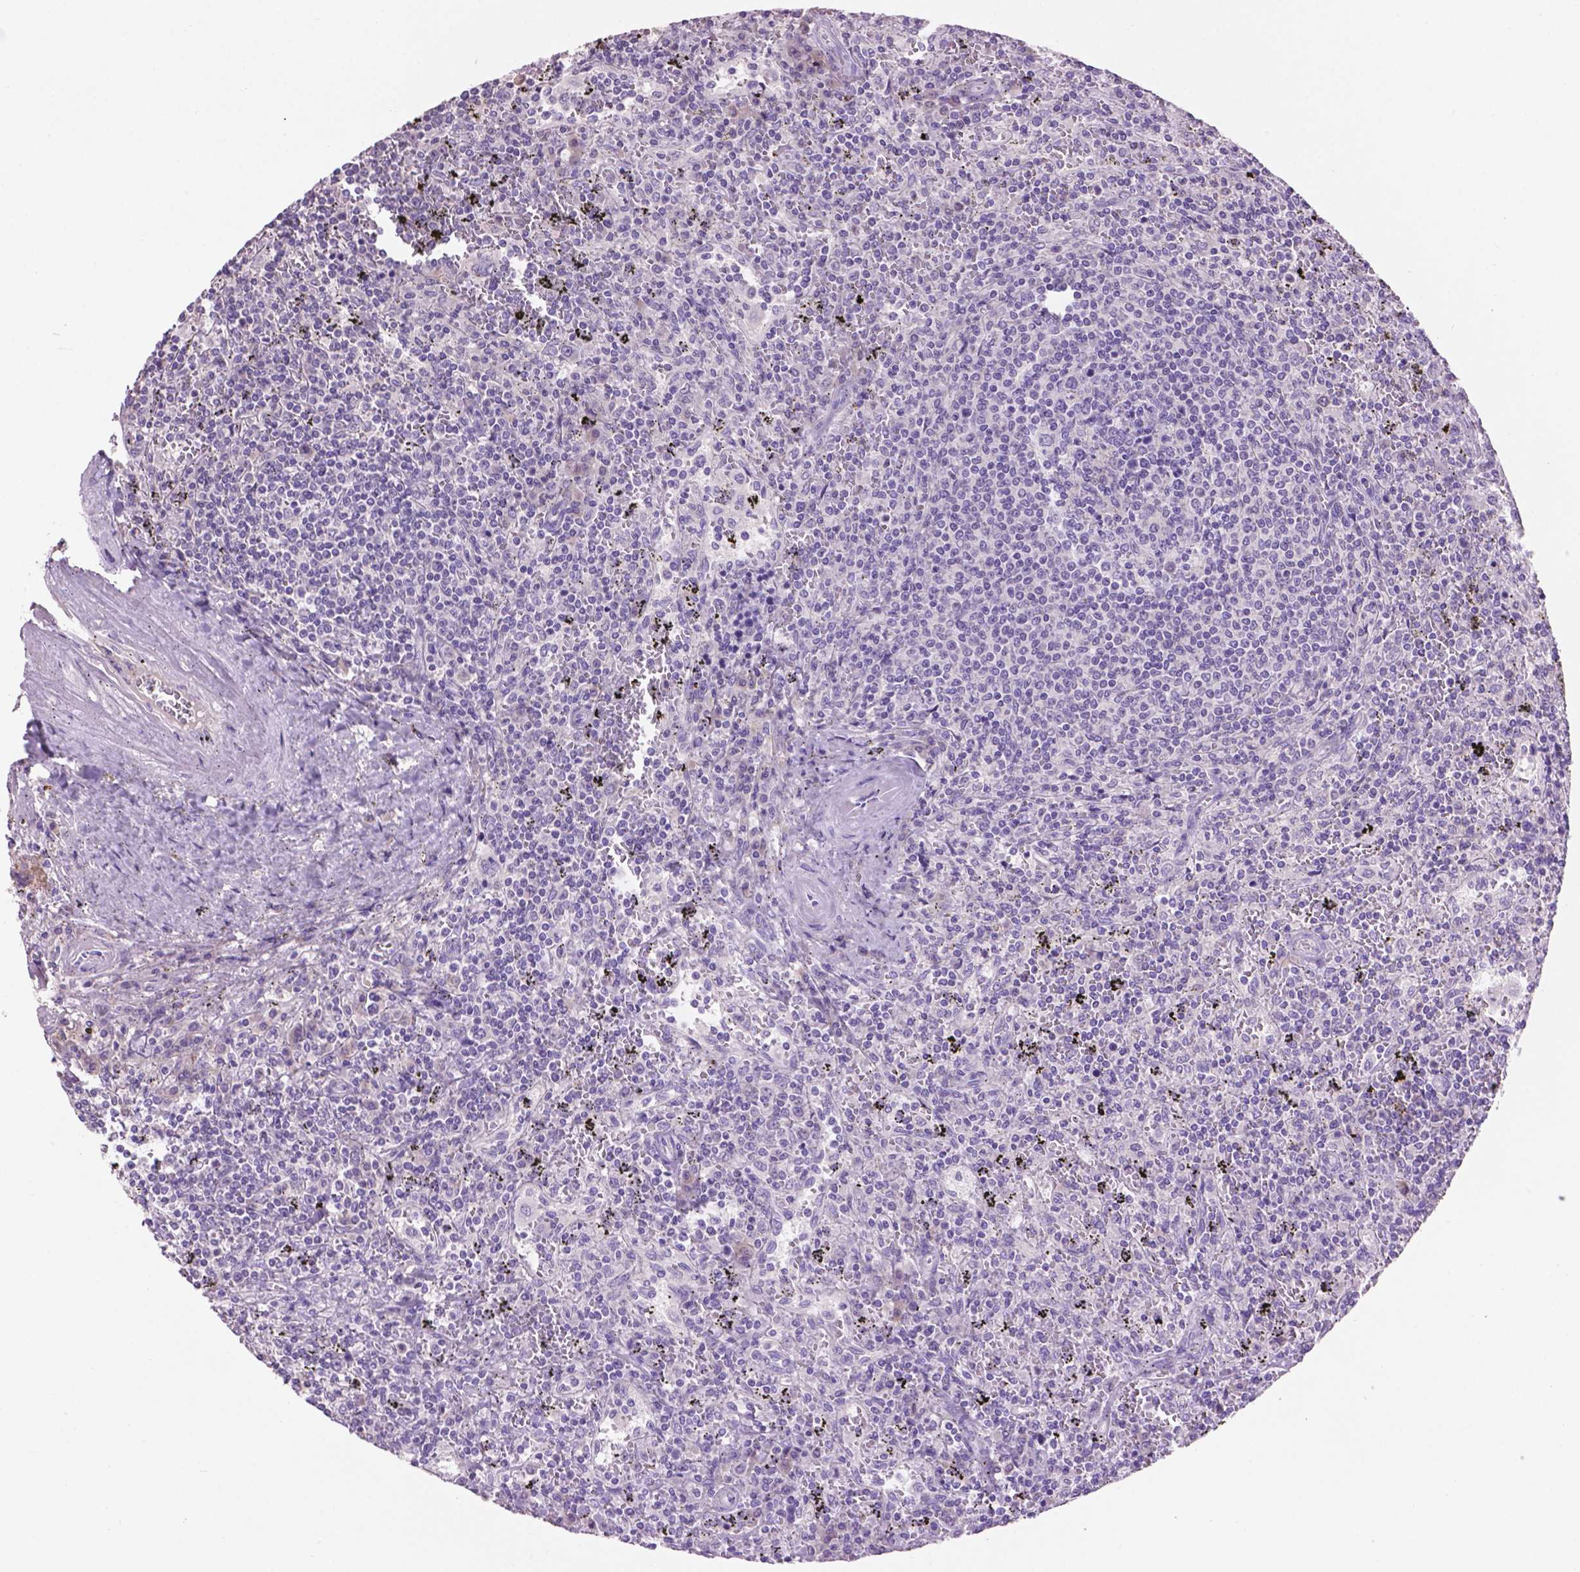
{"staining": {"intensity": "negative", "quantity": "none", "location": "none"}, "tissue": "lymphoma", "cell_type": "Tumor cells", "image_type": "cancer", "snomed": [{"axis": "morphology", "description": "Malignant lymphoma, non-Hodgkin's type, Low grade"}, {"axis": "topography", "description": "Spleen"}], "caption": "This is a photomicrograph of IHC staining of malignant lymphoma, non-Hodgkin's type (low-grade), which shows no positivity in tumor cells.", "gene": "CRYBA4", "patient": {"sex": "male", "age": 62}}